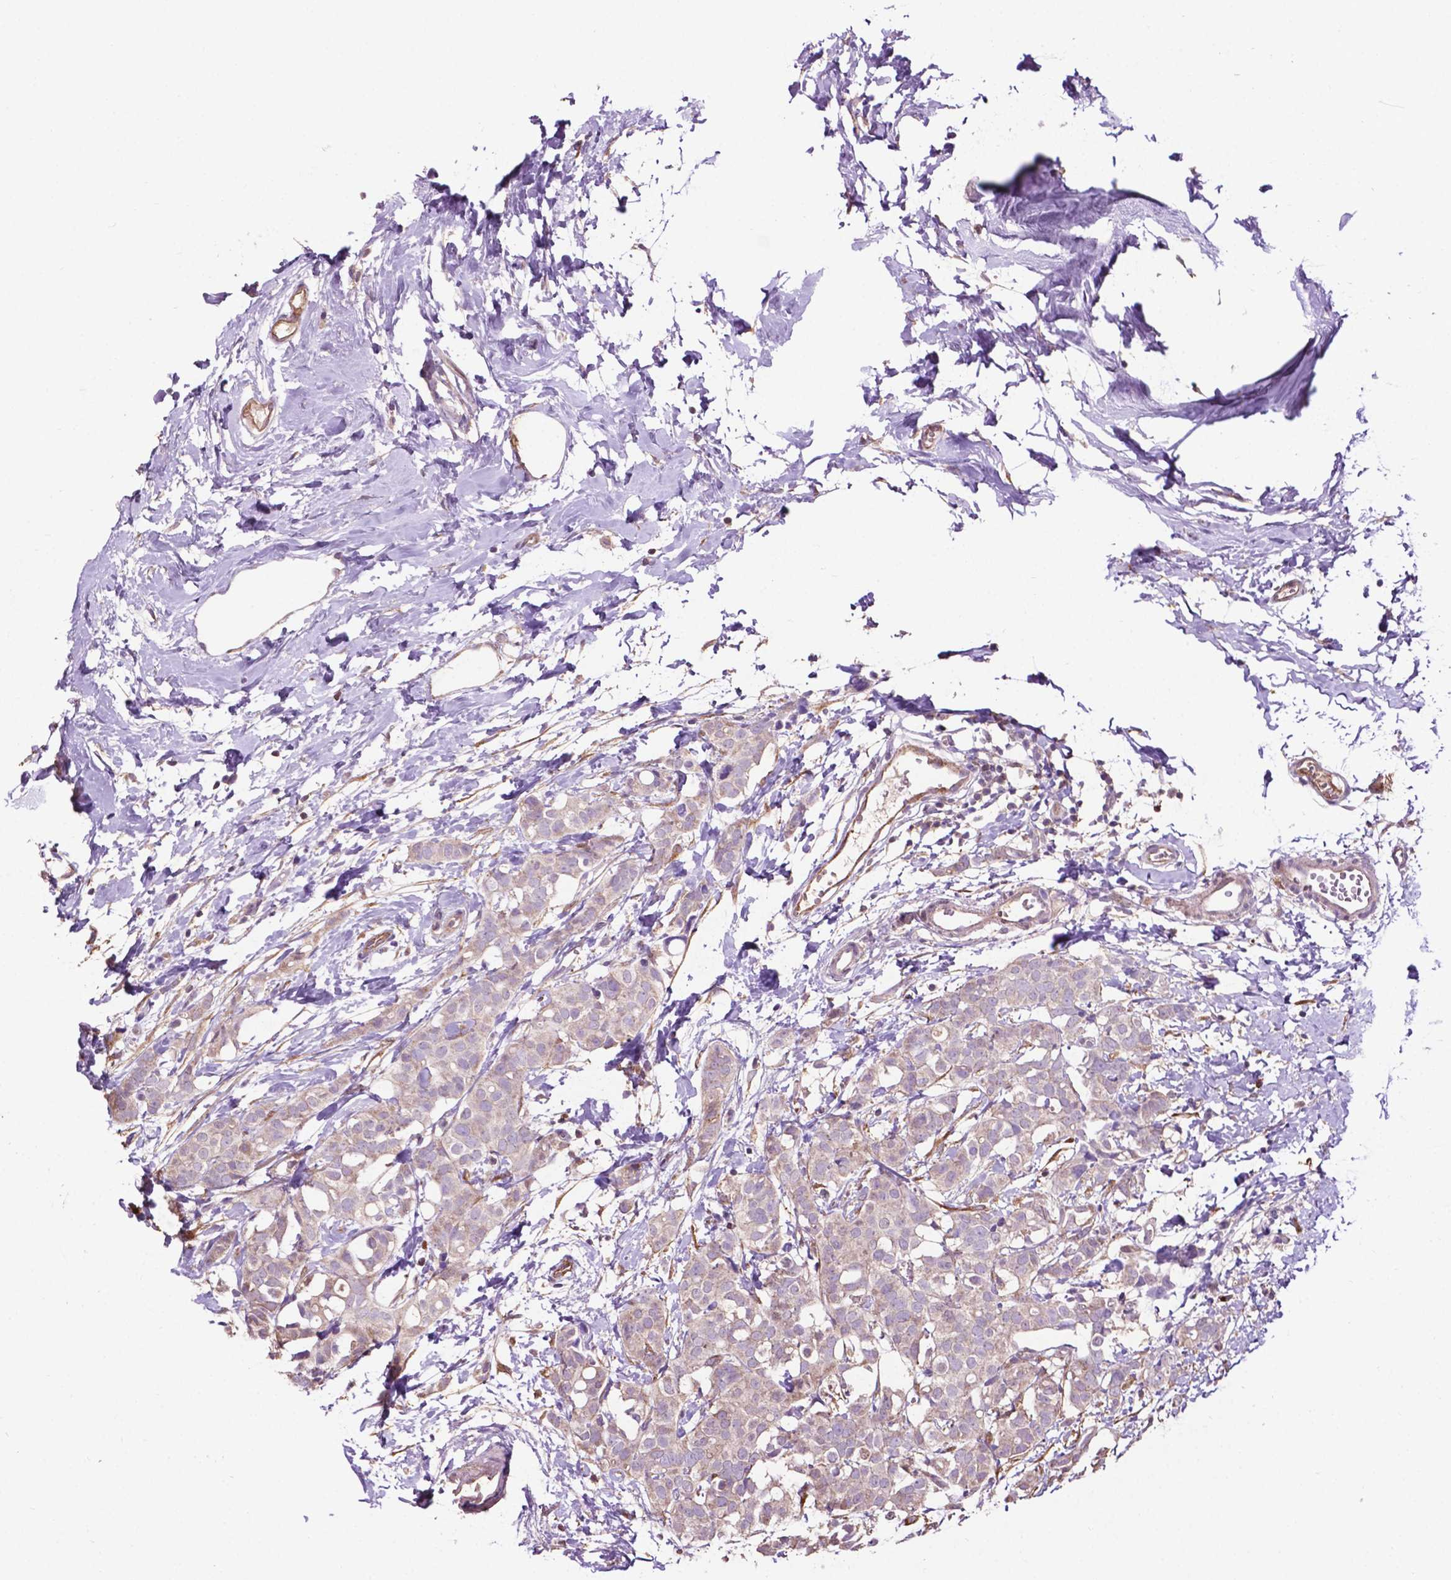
{"staining": {"intensity": "negative", "quantity": "none", "location": "none"}, "tissue": "breast cancer", "cell_type": "Tumor cells", "image_type": "cancer", "snomed": [{"axis": "morphology", "description": "Duct carcinoma"}, {"axis": "topography", "description": "Breast"}], "caption": "High magnification brightfield microscopy of breast cancer (infiltrating ductal carcinoma) stained with DAB (3,3'-diaminobenzidine) (brown) and counterstained with hematoxylin (blue): tumor cells show no significant expression.", "gene": "SMAD3", "patient": {"sex": "female", "age": 40}}